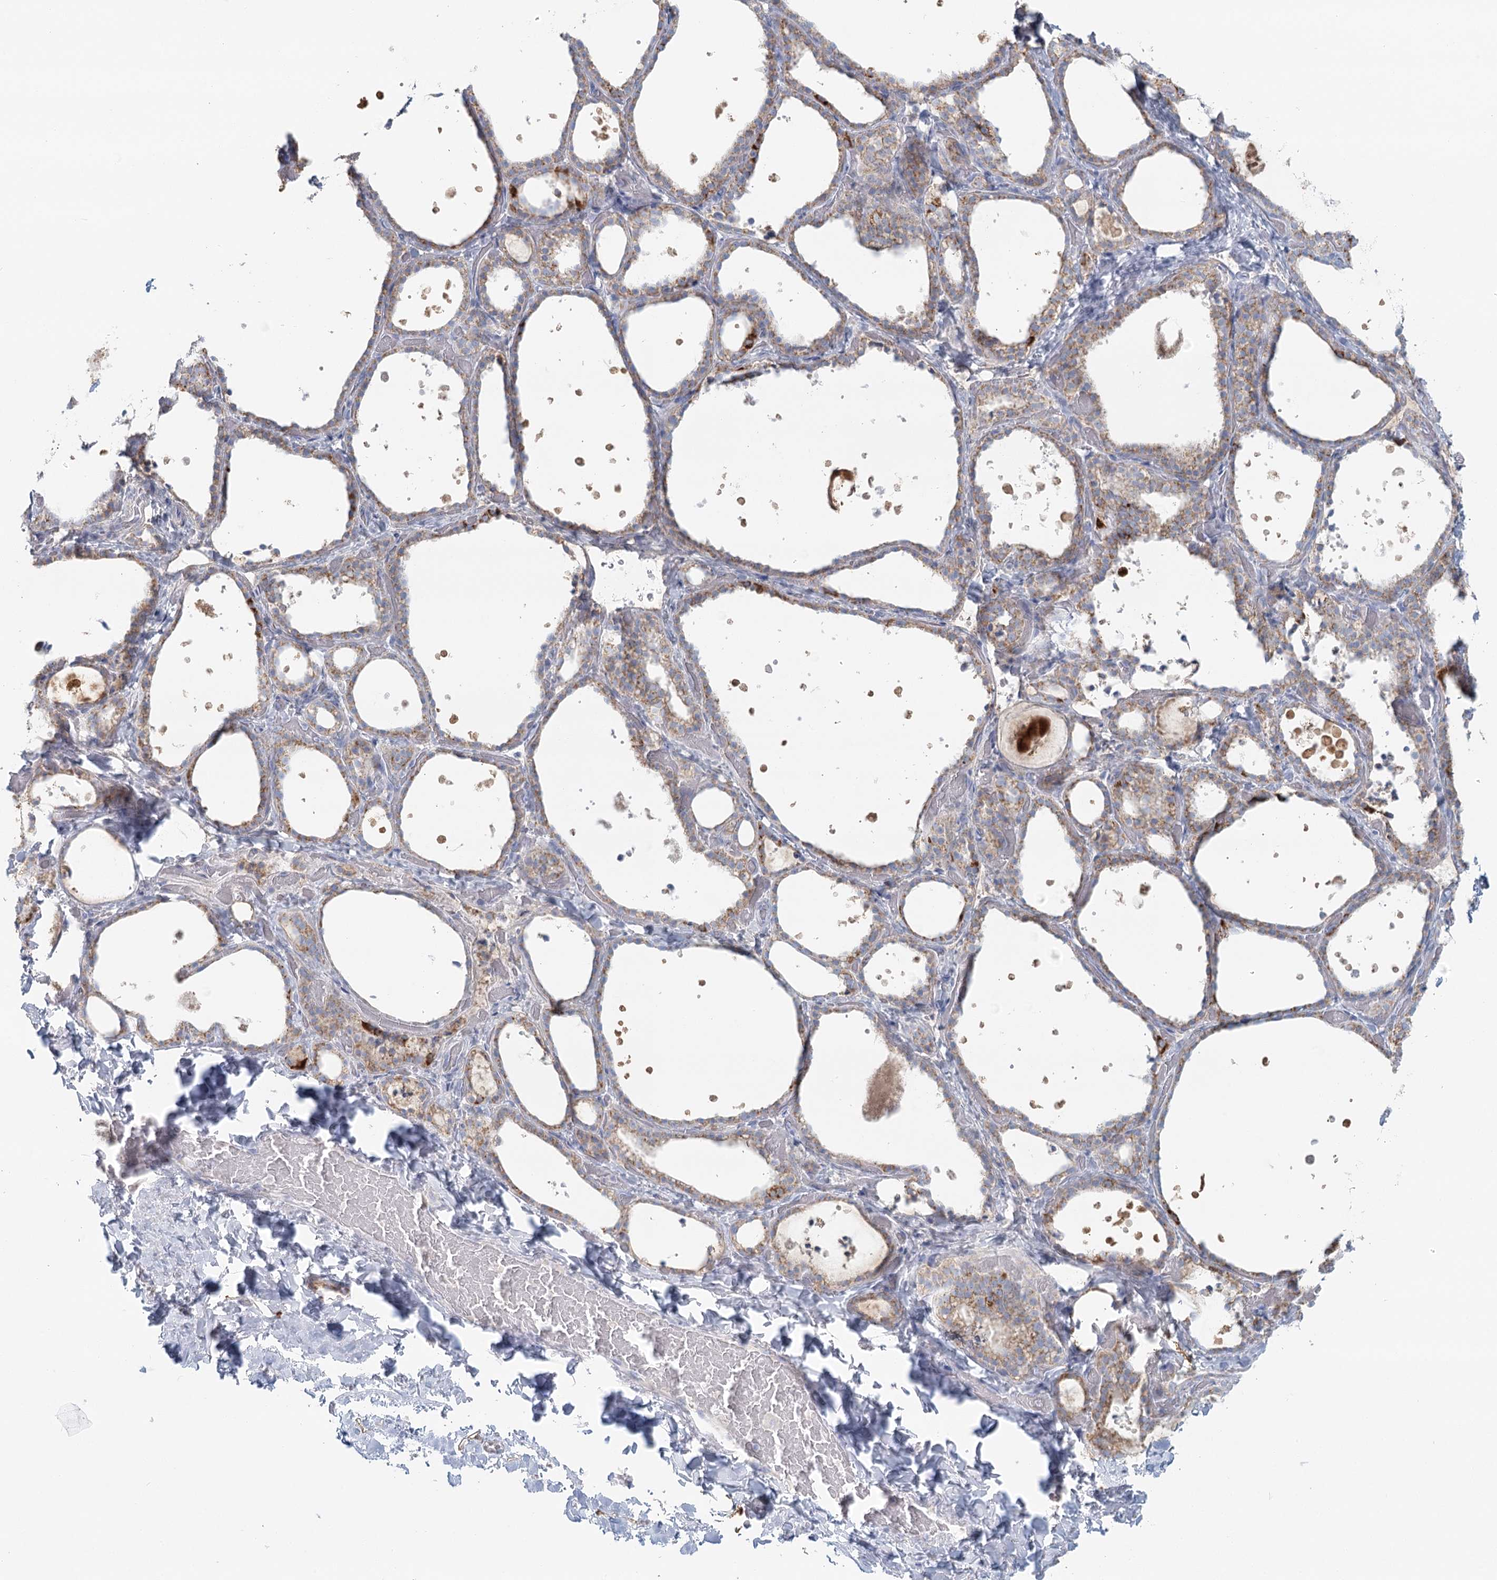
{"staining": {"intensity": "moderate", "quantity": "25%-75%", "location": "cytoplasmic/membranous"}, "tissue": "thyroid gland", "cell_type": "Glandular cells", "image_type": "normal", "snomed": [{"axis": "morphology", "description": "Normal tissue, NOS"}, {"axis": "topography", "description": "Thyroid gland"}], "caption": "This micrograph shows IHC staining of unremarkable thyroid gland, with medium moderate cytoplasmic/membranous positivity in approximately 25%-75% of glandular cells.", "gene": "BPHL", "patient": {"sex": "female", "age": 44}}